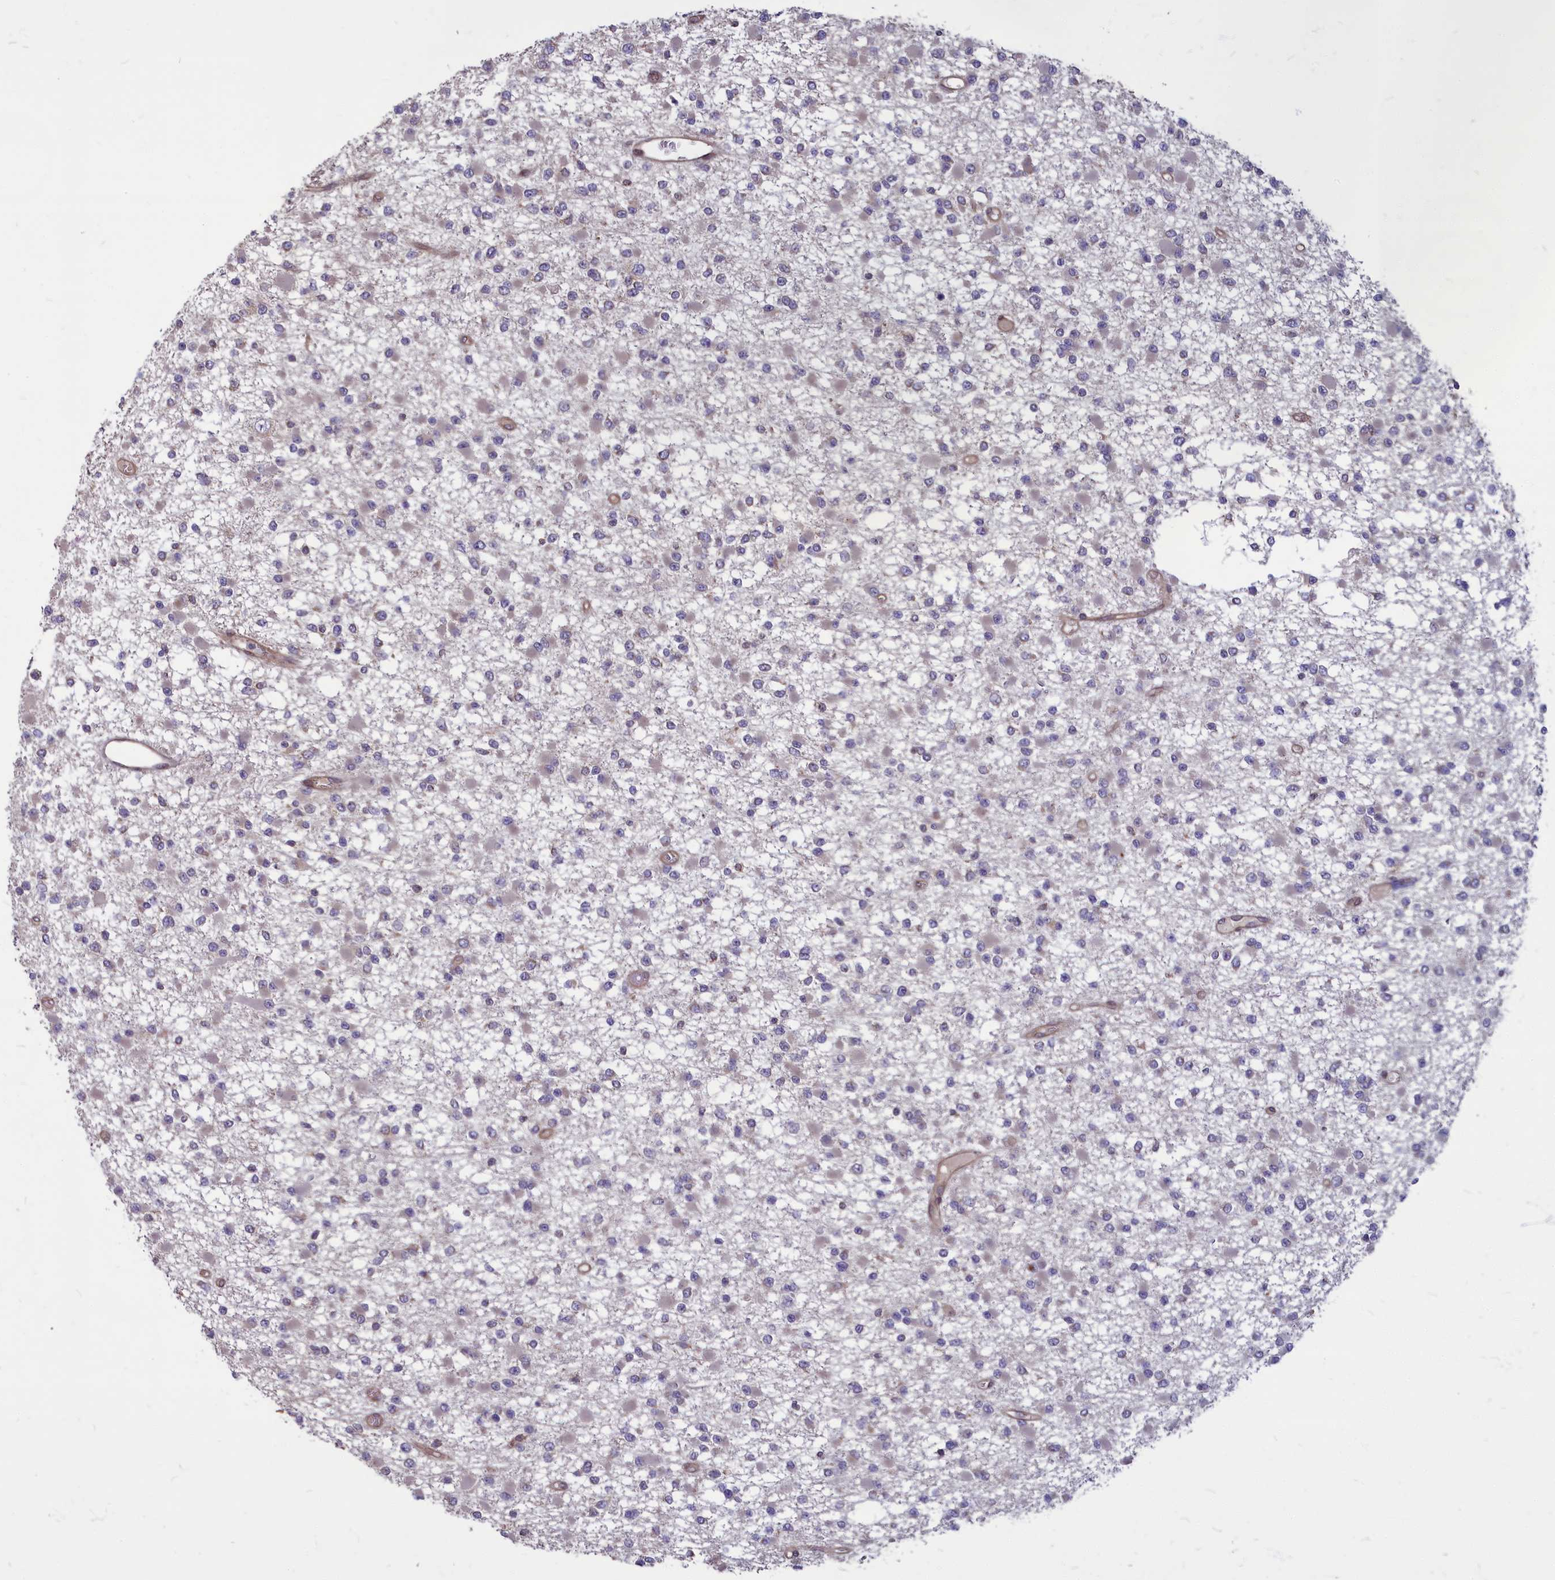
{"staining": {"intensity": "negative", "quantity": "none", "location": "none"}, "tissue": "glioma", "cell_type": "Tumor cells", "image_type": "cancer", "snomed": [{"axis": "morphology", "description": "Glioma, malignant, Low grade"}, {"axis": "topography", "description": "Brain"}], "caption": "An image of malignant low-grade glioma stained for a protein demonstrates no brown staining in tumor cells.", "gene": "MYCBP", "patient": {"sex": "female", "age": 22}}